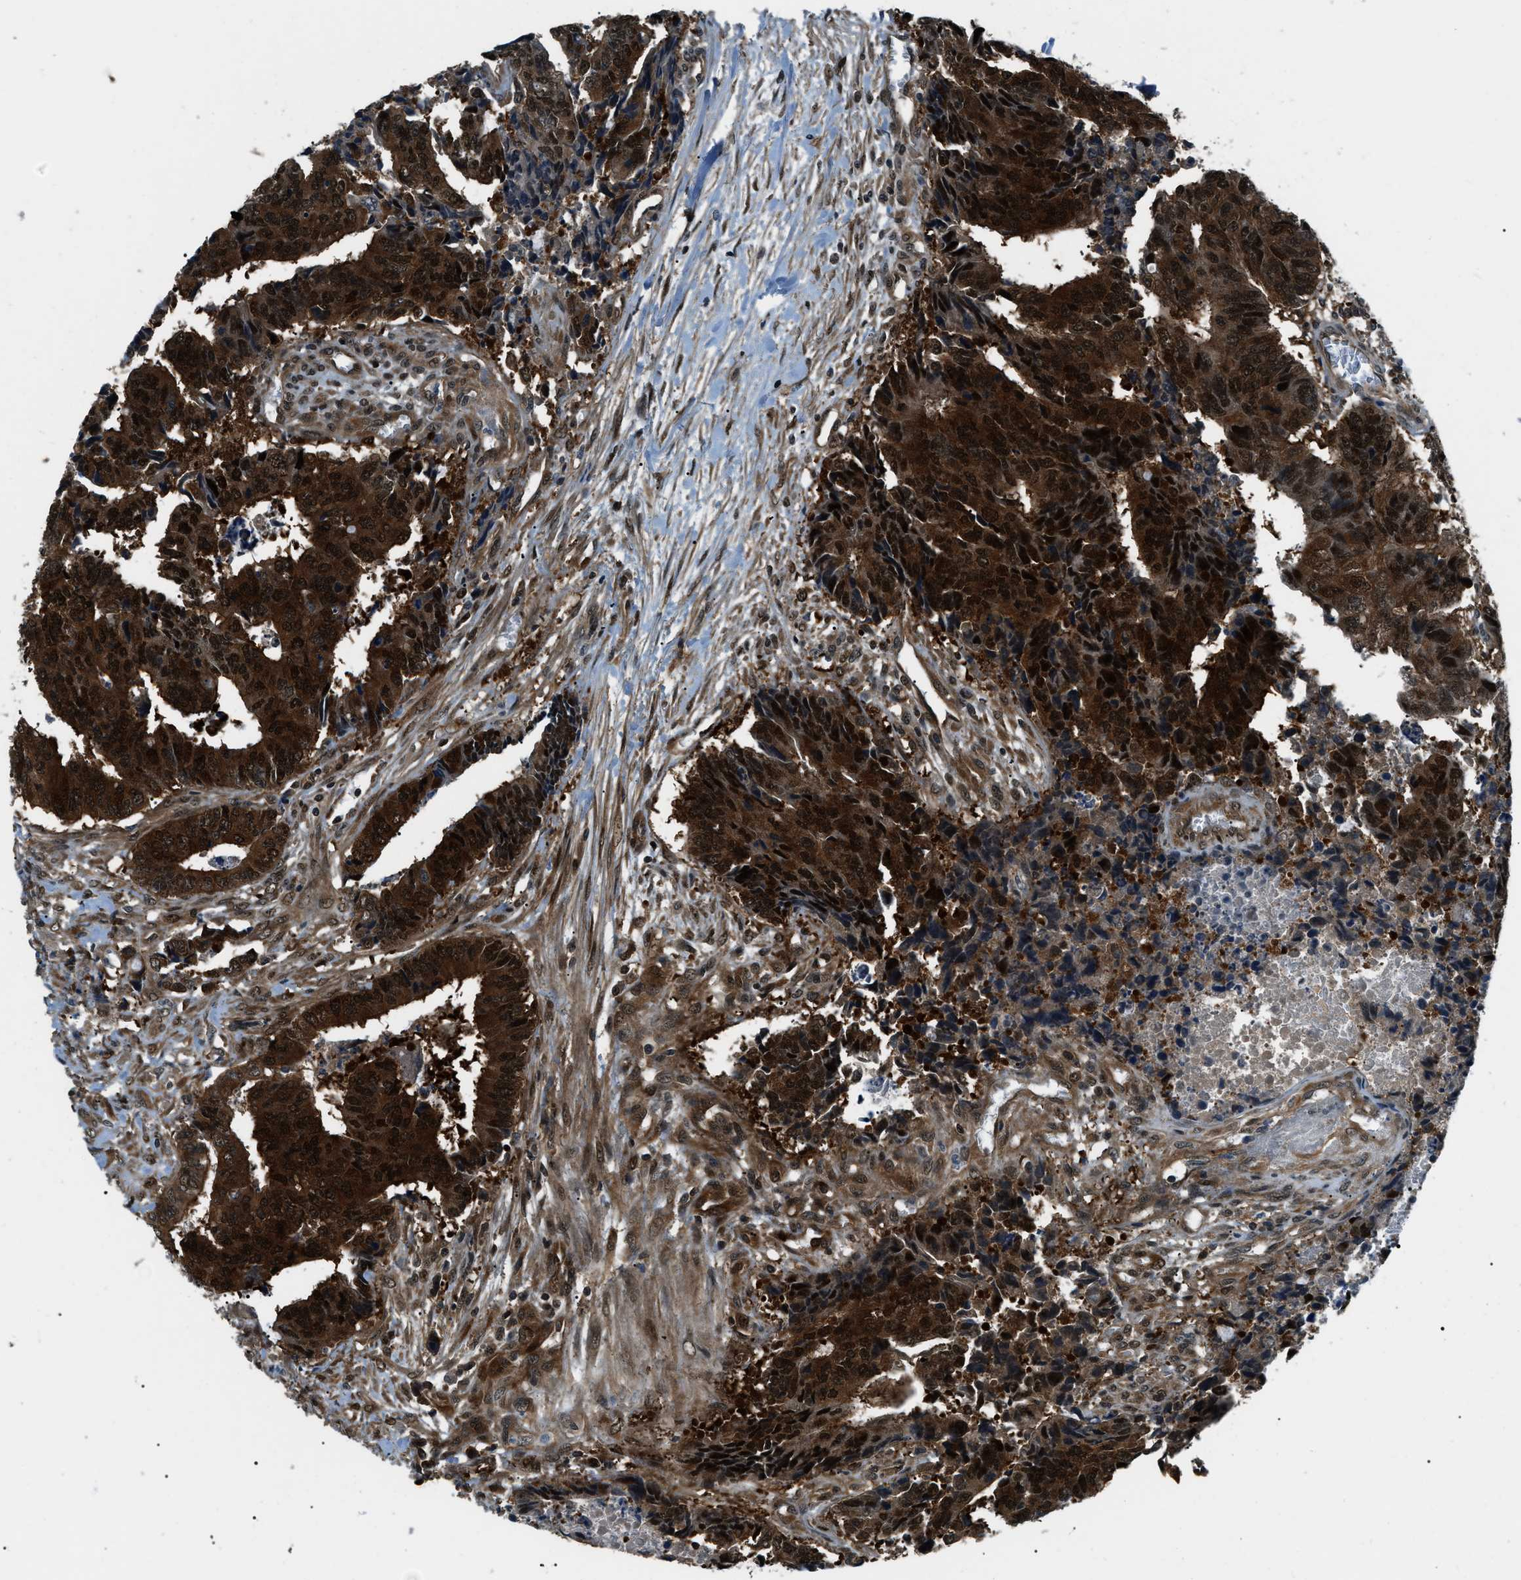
{"staining": {"intensity": "strong", "quantity": ">75%", "location": "cytoplasmic/membranous,nuclear"}, "tissue": "colorectal cancer", "cell_type": "Tumor cells", "image_type": "cancer", "snomed": [{"axis": "morphology", "description": "Adenocarcinoma, NOS"}, {"axis": "topography", "description": "Rectum"}], "caption": "Immunohistochemistry (DAB (3,3'-diaminobenzidine)) staining of colorectal cancer (adenocarcinoma) demonstrates strong cytoplasmic/membranous and nuclear protein staining in approximately >75% of tumor cells.", "gene": "NUDCD3", "patient": {"sex": "male", "age": 84}}